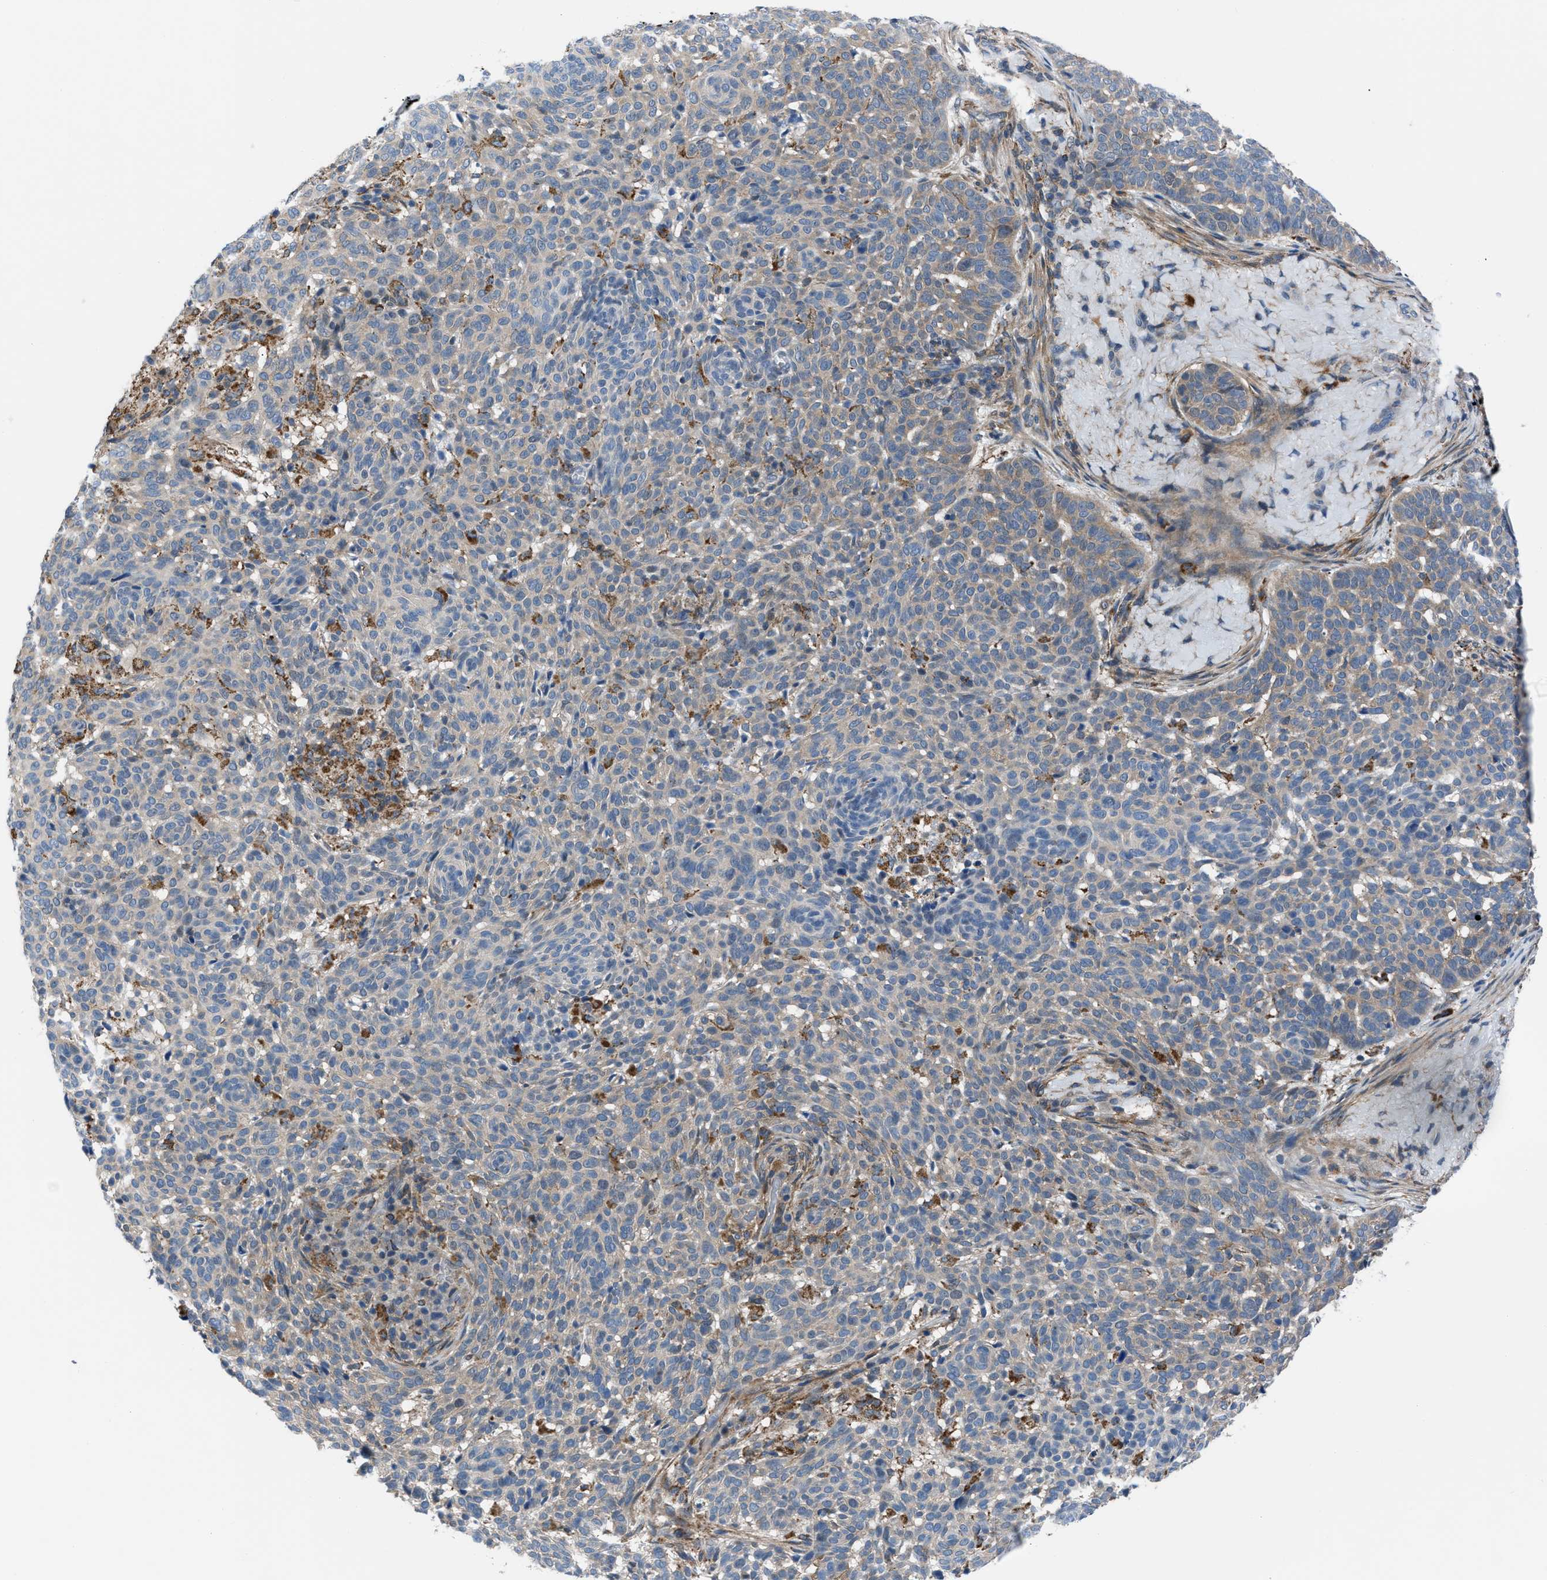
{"staining": {"intensity": "weak", "quantity": ">75%", "location": "cytoplasmic/membranous"}, "tissue": "skin cancer", "cell_type": "Tumor cells", "image_type": "cancer", "snomed": [{"axis": "morphology", "description": "Basal cell carcinoma"}, {"axis": "topography", "description": "Skin"}], "caption": "The image shows staining of basal cell carcinoma (skin), revealing weak cytoplasmic/membranous protein positivity (brown color) within tumor cells.", "gene": "TMEM45B", "patient": {"sex": "male", "age": 85}}